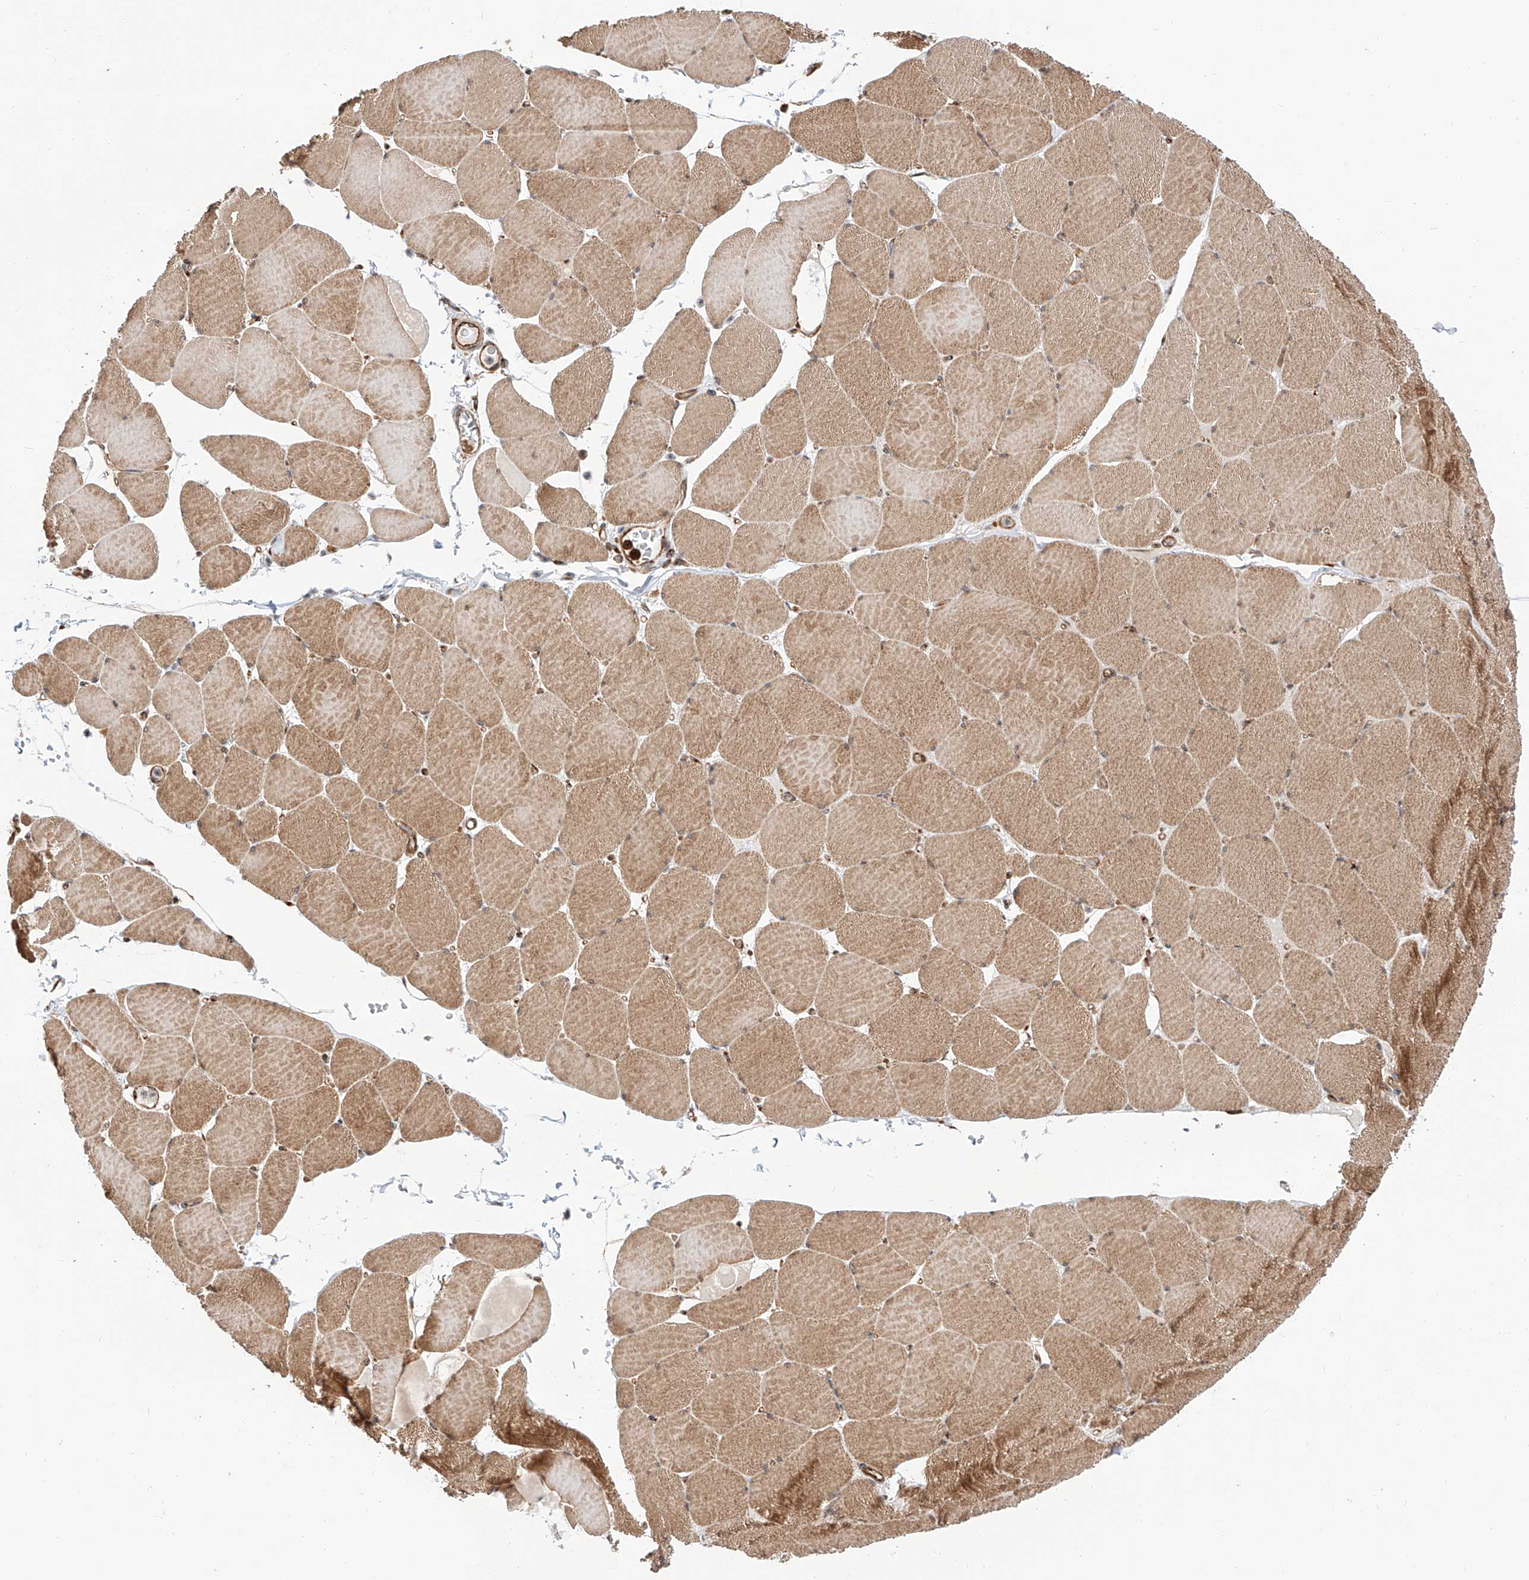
{"staining": {"intensity": "moderate", "quantity": ">75%", "location": "cytoplasmic/membranous"}, "tissue": "skeletal muscle", "cell_type": "Myocytes", "image_type": "normal", "snomed": [{"axis": "morphology", "description": "Normal tissue, NOS"}, {"axis": "topography", "description": "Skeletal muscle"}, {"axis": "topography", "description": "Head-Neck"}], "caption": "Immunohistochemistry (IHC) photomicrograph of unremarkable skeletal muscle: skeletal muscle stained using immunohistochemistry exhibits medium levels of moderate protein expression localized specifically in the cytoplasmic/membranous of myocytes, appearing as a cytoplasmic/membranous brown color.", "gene": "ISCA2", "patient": {"sex": "male", "age": 66}}